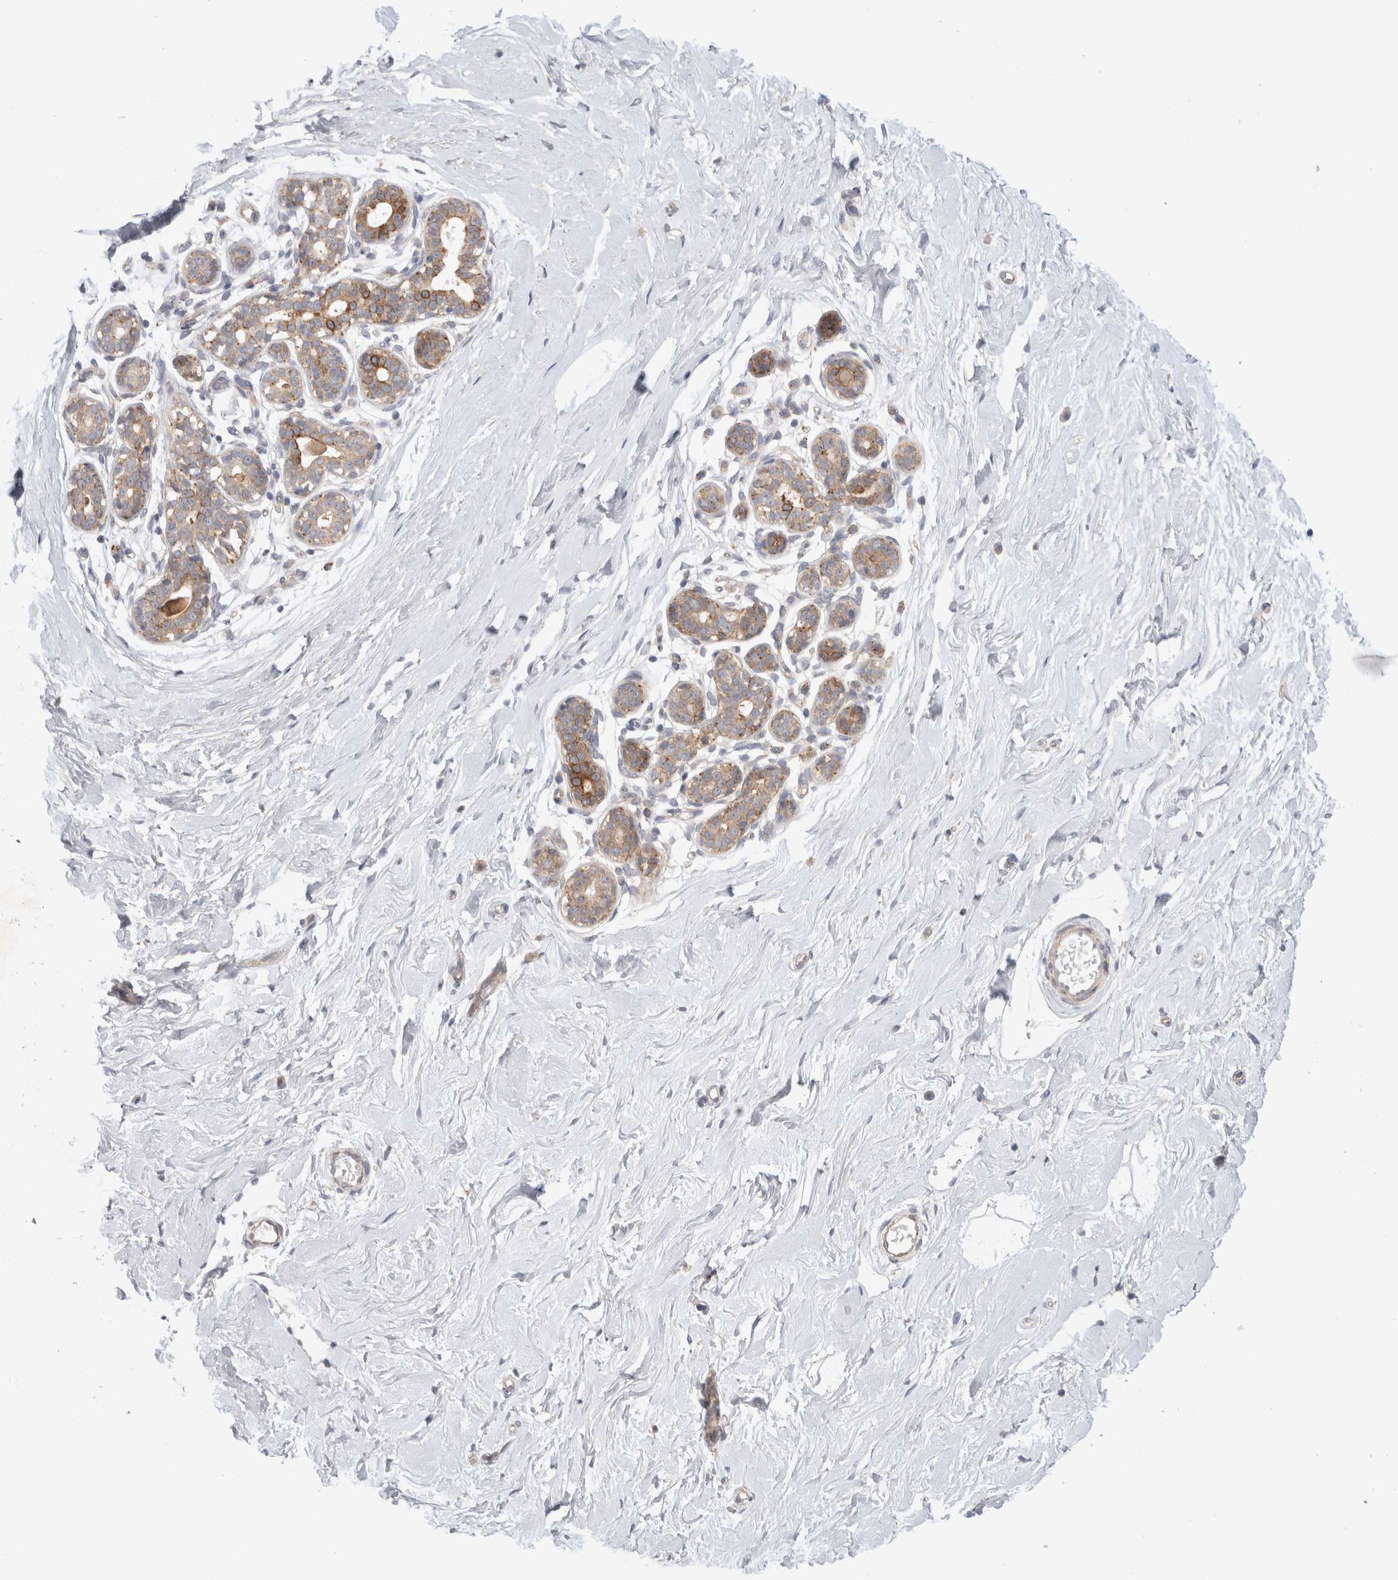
{"staining": {"intensity": "negative", "quantity": "none", "location": "none"}, "tissue": "breast", "cell_type": "Adipocytes", "image_type": "normal", "snomed": [{"axis": "morphology", "description": "Normal tissue, NOS"}, {"axis": "topography", "description": "Breast"}], "caption": "A micrograph of human breast is negative for staining in adipocytes. The staining was performed using DAB to visualize the protein expression in brown, while the nuclei were stained in blue with hematoxylin (Magnification: 20x).", "gene": "NPC1", "patient": {"sex": "female", "age": 23}}